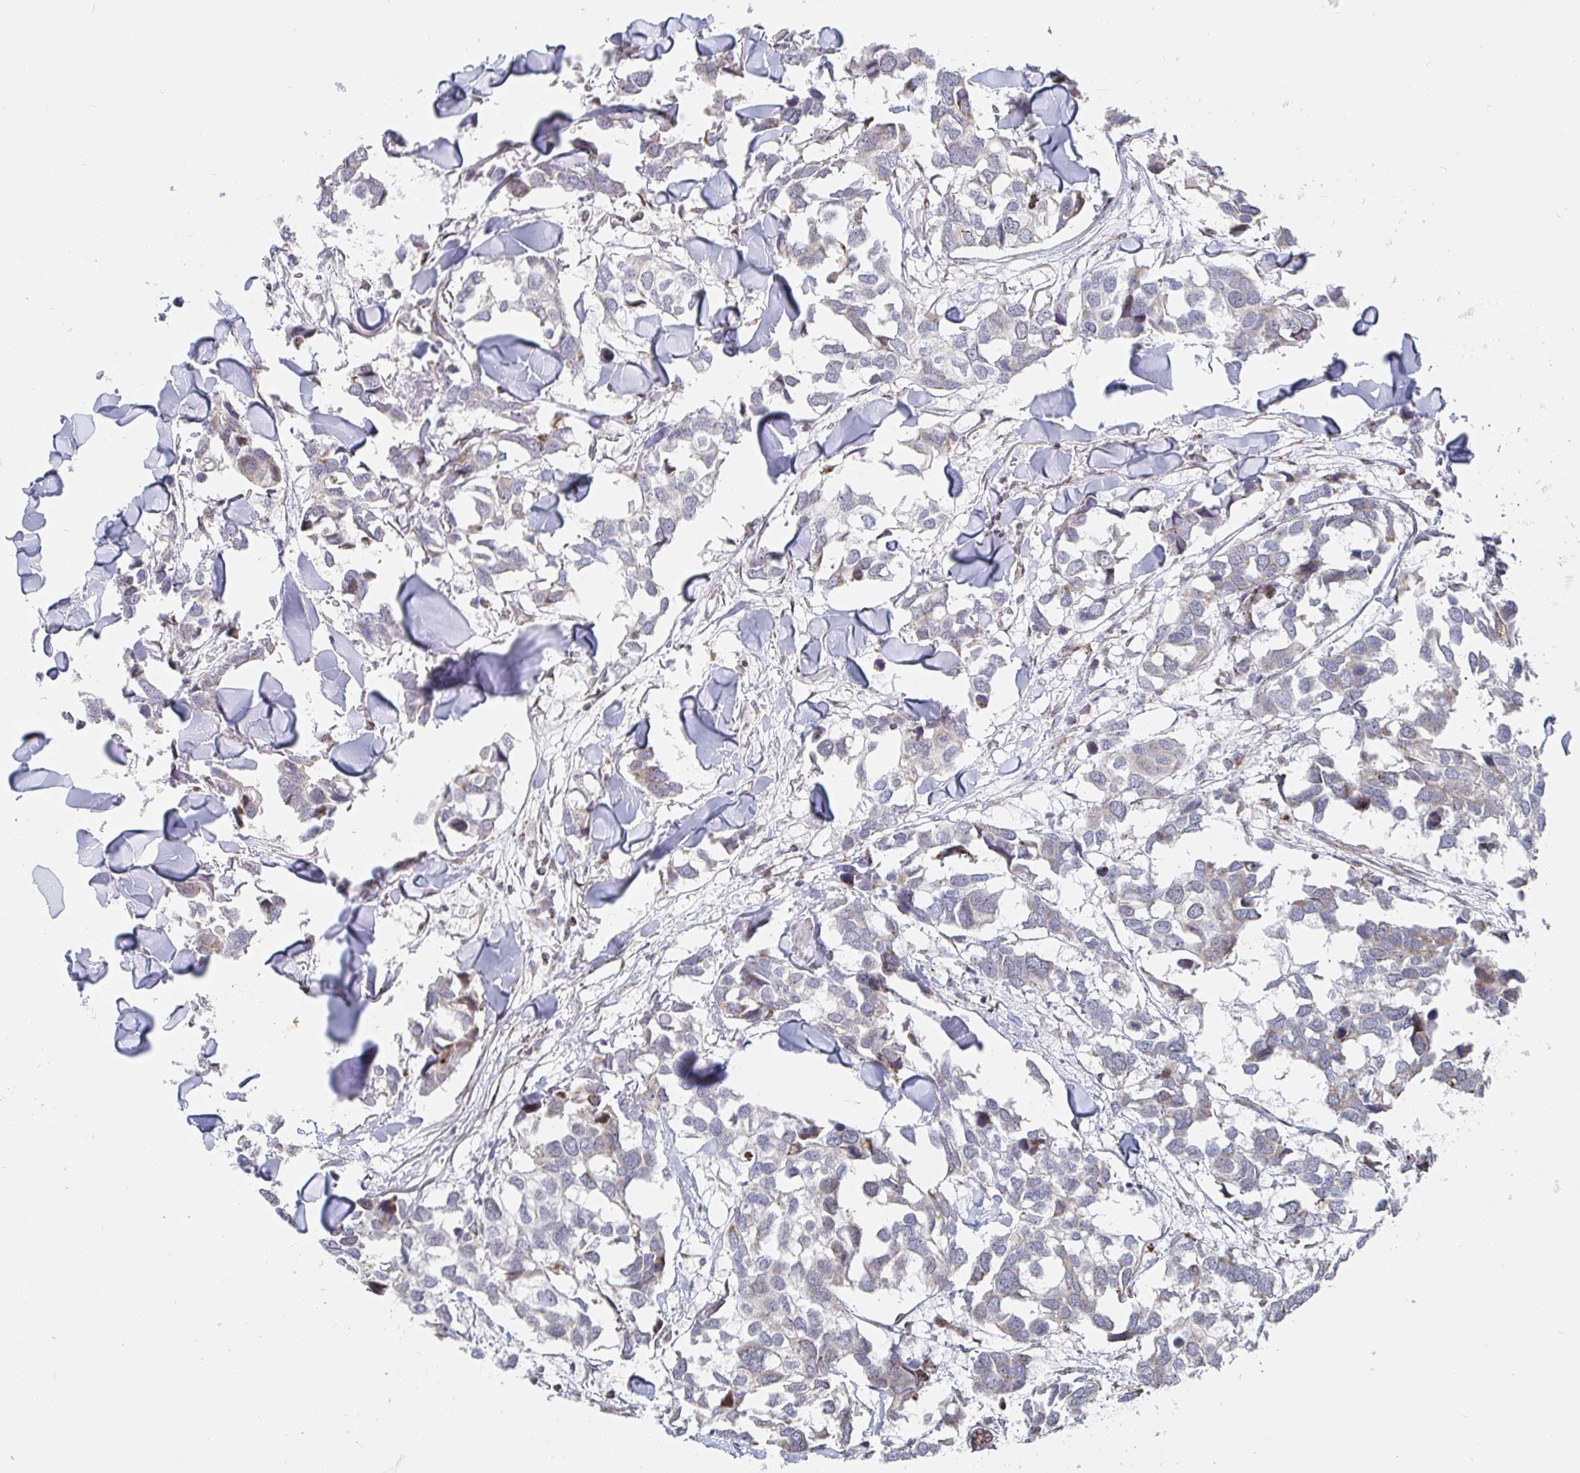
{"staining": {"intensity": "moderate", "quantity": "<25%", "location": "cytoplasmic/membranous"}, "tissue": "breast cancer", "cell_type": "Tumor cells", "image_type": "cancer", "snomed": [{"axis": "morphology", "description": "Duct carcinoma"}, {"axis": "topography", "description": "Breast"}], "caption": "Tumor cells demonstrate low levels of moderate cytoplasmic/membranous expression in about <25% of cells in breast cancer. (IHC, brightfield microscopy, high magnification).", "gene": "STARD8", "patient": {"sex": "female", "age": 83}}